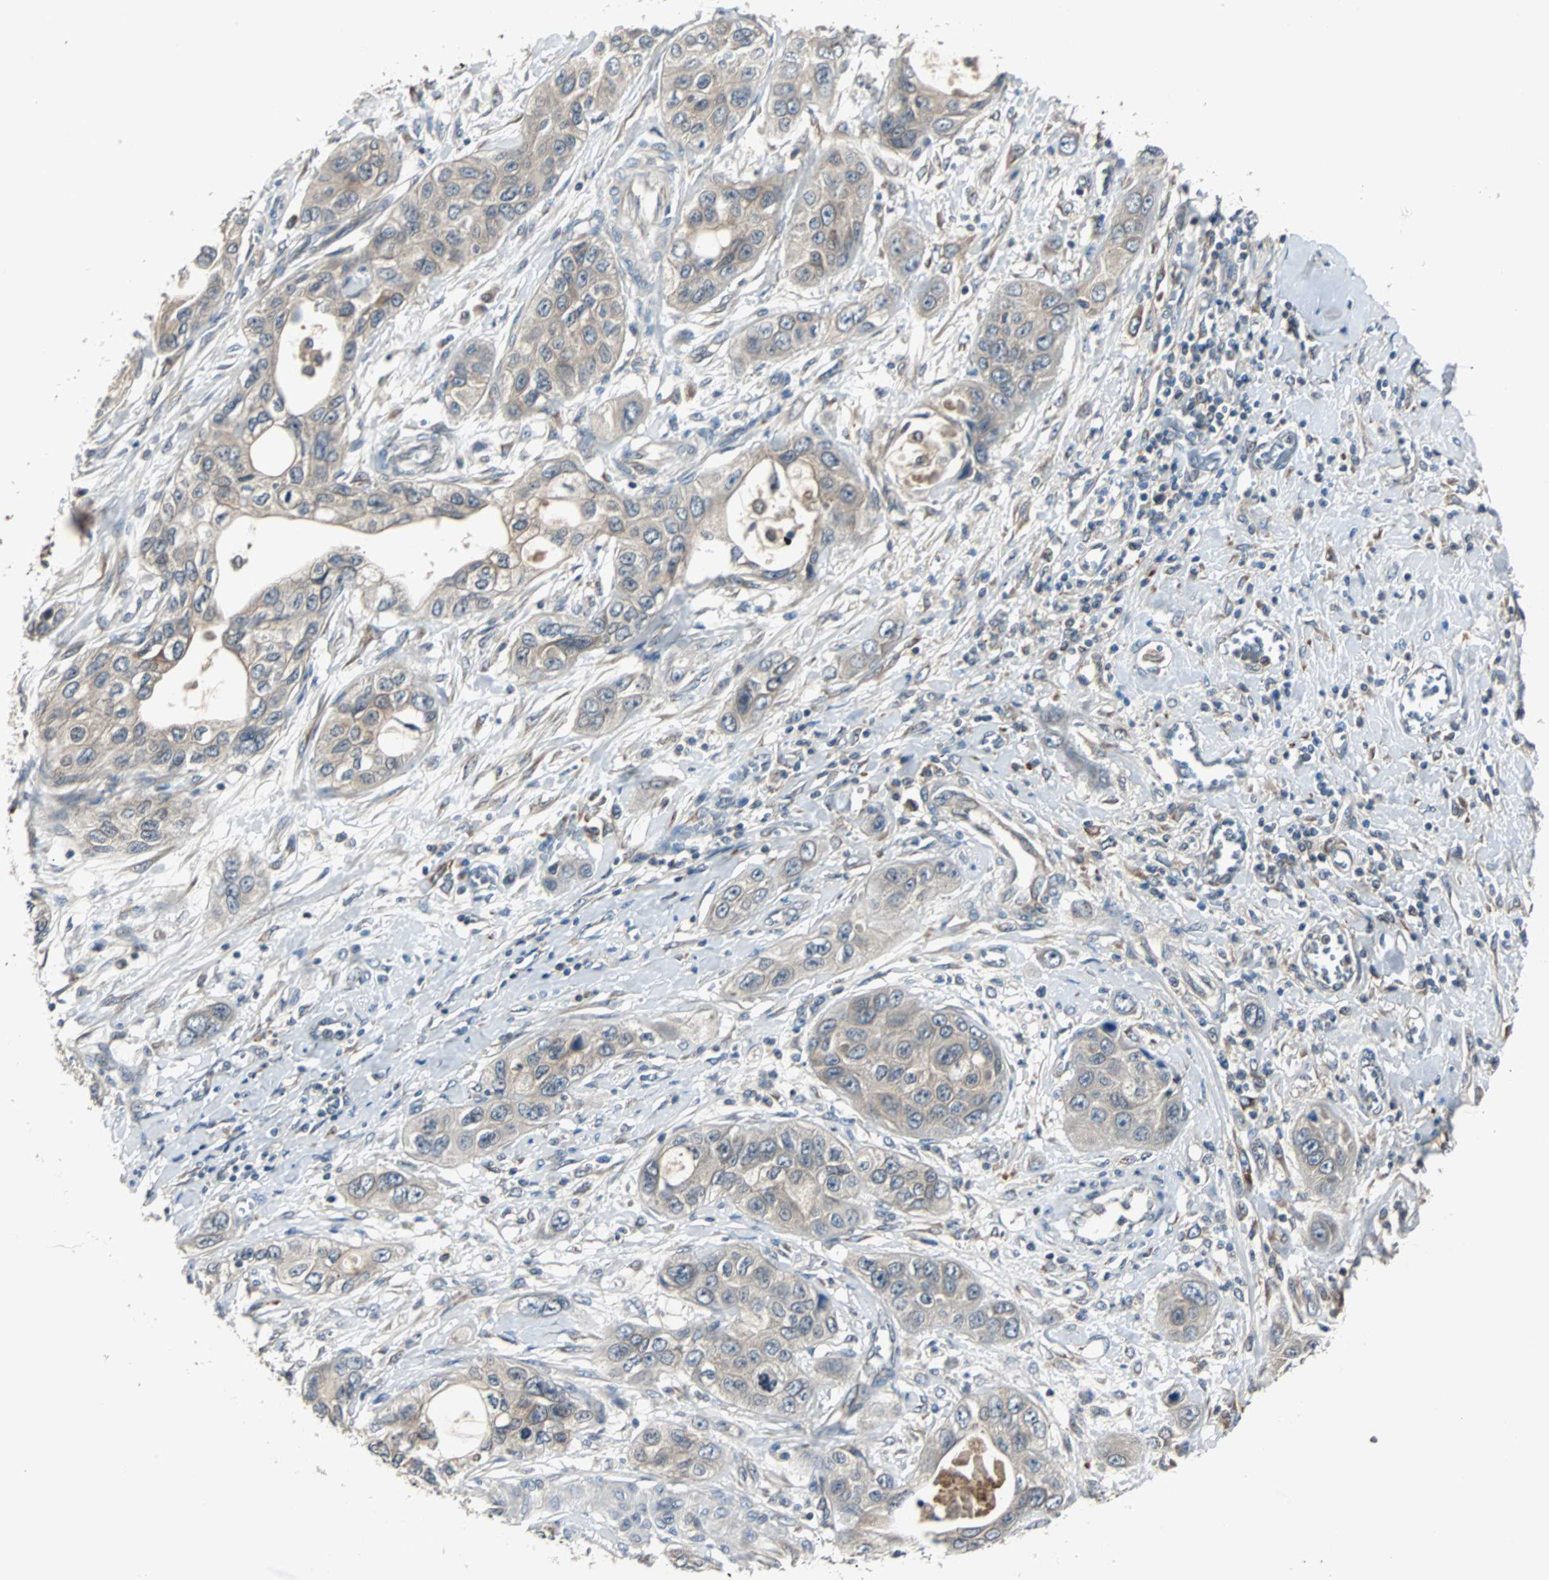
{"staining": {"intensity": "moderate", "quantity": ">75%", "location": "cytoplasmic/membranous"}, "tissue": "pancreatic cancer", "cell_type": "Tumor cells", "image_type": "cancer", "snomed": [{"axis": "morphology", "description": "Adenocarcinoma, NOS"}, {"axis": "topography", "description": "Pancreas"}], "caption": "Approximately >75% of tumor cells in pancreatic cancer (adenocarcinoma) display moderate cytoplasmic/membranous protein staining as visualized by brown immunohistochemical staining.", "gene": "ARF1", "patient": {"sex": "female", "age": 70}}